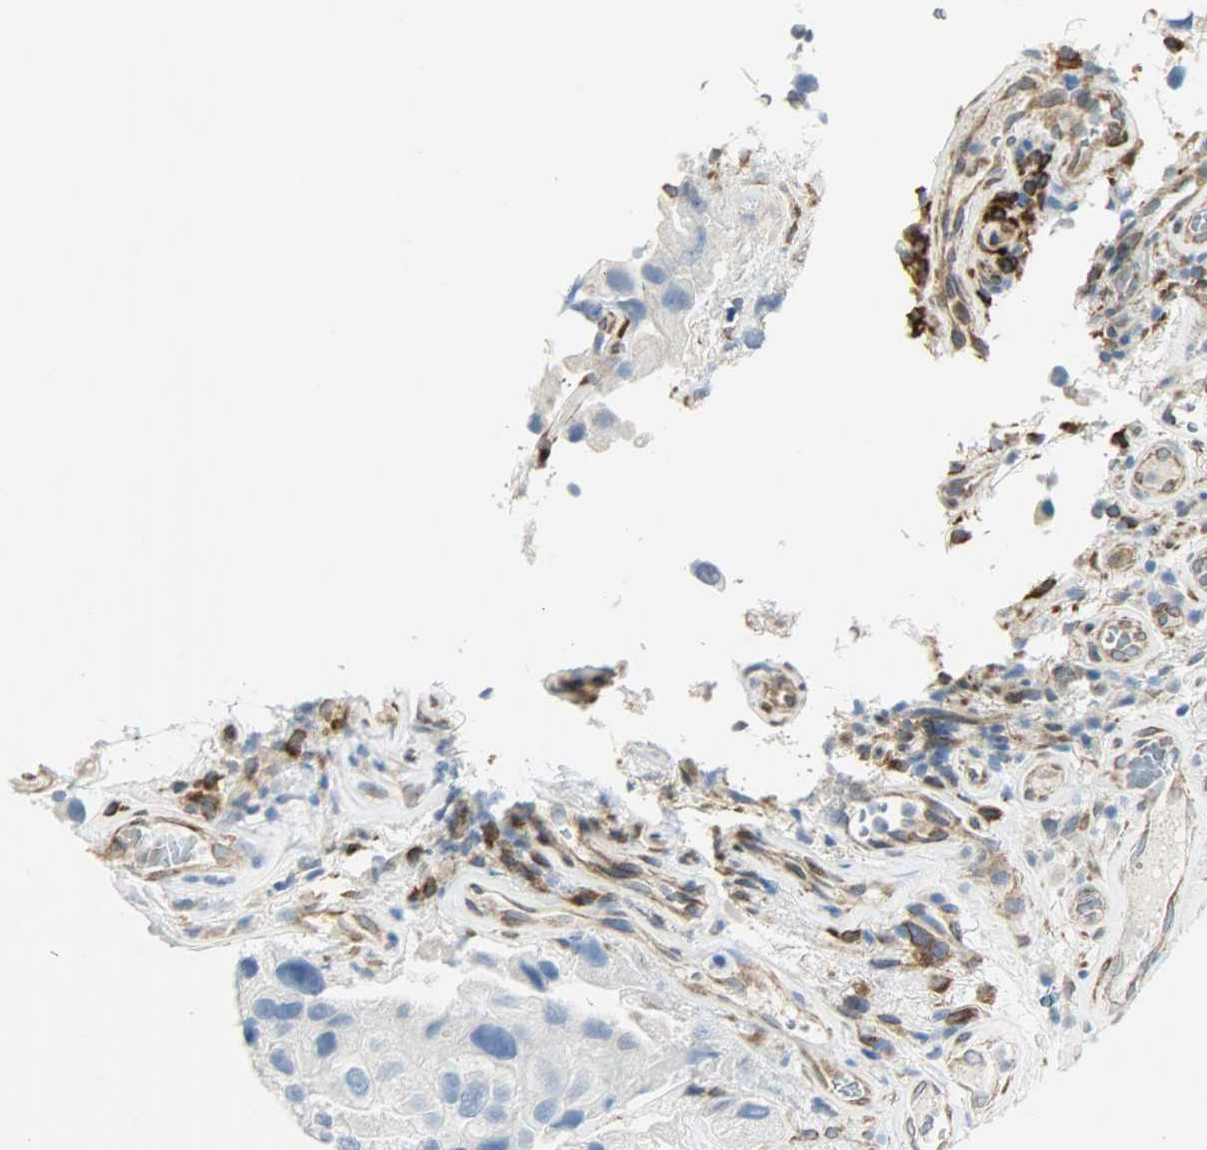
{"staining": {"intensity": "negative", "quantity": "none", "location": "none"}, "tissue": "urothelial cancer", "cell_type": "Tumor cells", "image_type": "cancer", "snomed": [{"axis": "morphology", "description": "Urothelial carcinoma, High grade"}, {"axis": "topography", "description": "Urinary bladder"}], "caption": "Tumor cells show no significant positivity in urothelial cancer. (Brightfield microscopy of DAB (3,3'-diaminobenzidine) immunohistochemistry at high magnification).", "gene": "PKD2", "patient": {"sex": "female", "age": 64}}